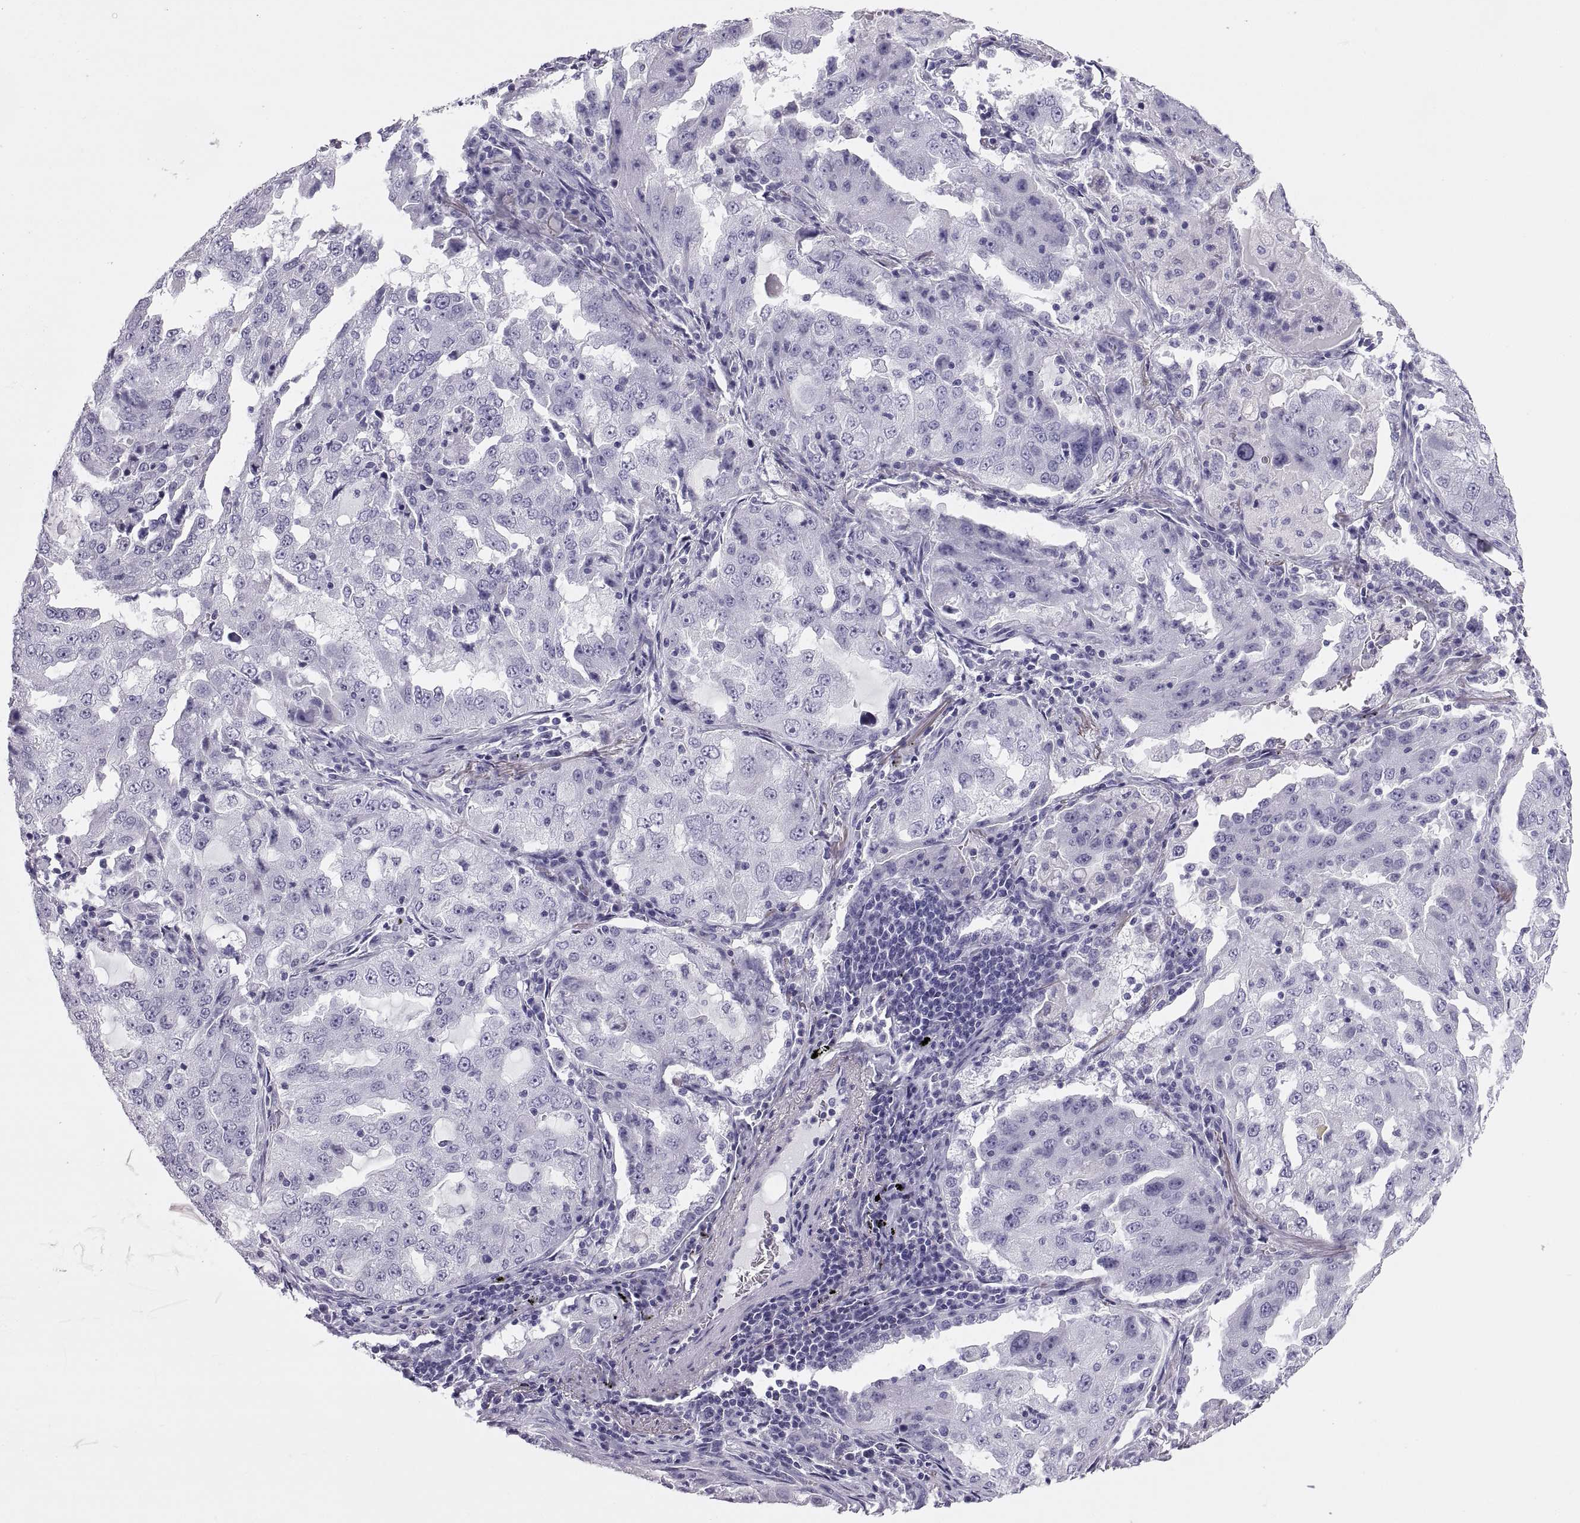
{"staining": {"intensity": "negative", "quantity": "none", "location": "none"}, "tissue": "lung cancer", "cell_type": "Tumor cells", "image_type": "cancer", "snomed": [{"axis": "morphology", "description": "Adenocarcinoma, NOS"}, {"axis": "topography", "description": "Lung"}], "caption": "Tumor cells are negative for protein expression in human lung cancer (adenocarcinoma).", "gene": "PAX2", "patient": {"sex": "female", "age": 61}}